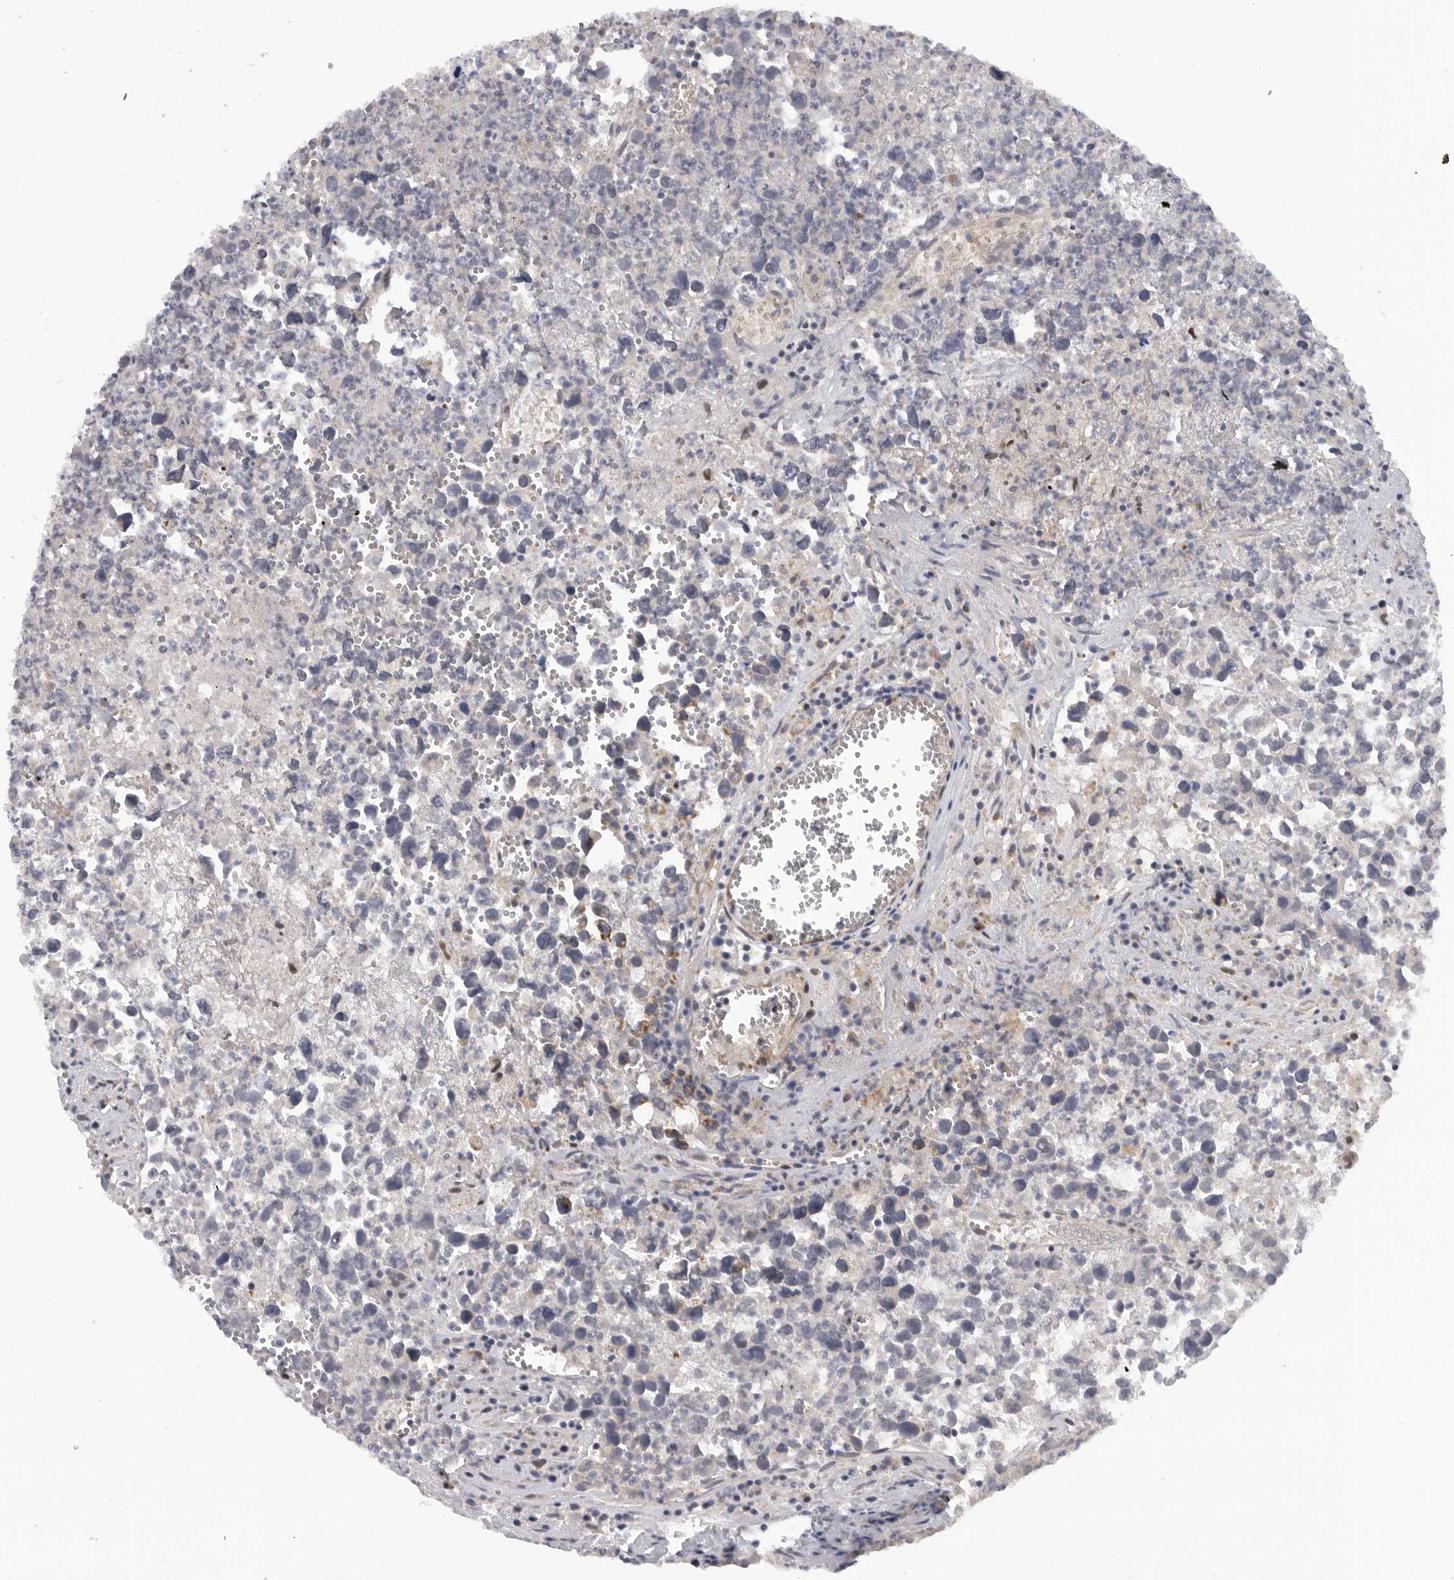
{"staining": {"intensity": "negative", "quantity": "none", "location": "none"}, "tissue": "testis cancer", "cell_type": "Tumor cells", "image_type": "cancer", "snomed": [{"axis": "morphology", "description": "Seminoma, NOS"}, {"axis": "morphology", "description": "Carcinoma, Embryonal, NOS"}, {"axis": "topography", "description": "Testis"}], "caption": "Testis seminoma was stained to show a protein in brown. There is no significant positivity in tumor cells.", "gene": "TMPRSS11F", "patient": {"sex": "male", "age": 43}}